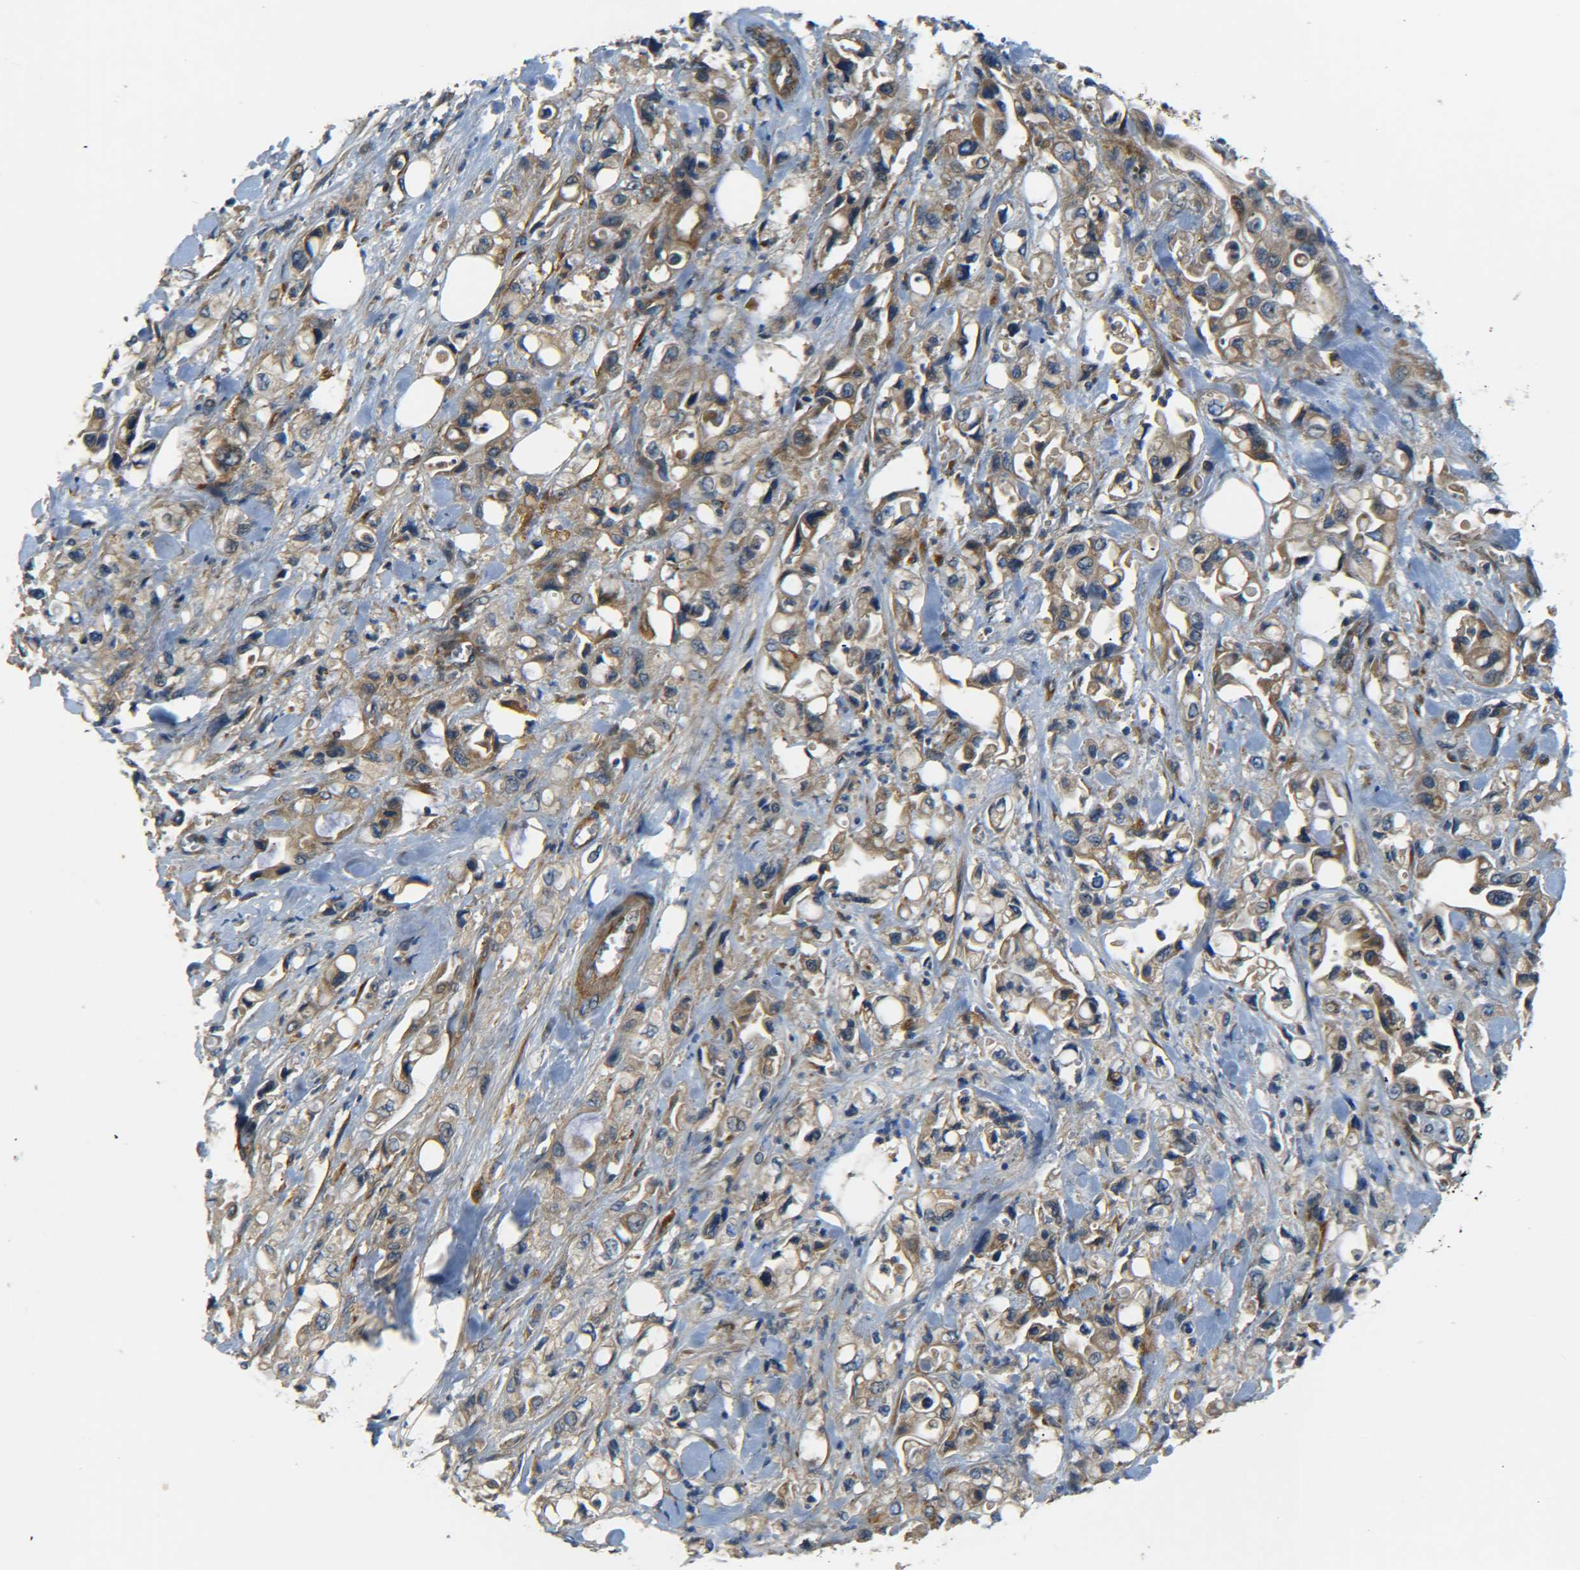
{"staining": {"intensity": "moderate", "quantity": ">75%", "location": "cytoplasmic/membranous"}, "tissue": "pancreatic cancer", "cell_type": "Tumor cells", "image_type": "cancer", "snomed": [{"axis": "morphology", "description": "Adenocarcinoma, NOS"}, {"axis": "topography", "description": "Pancreas"}], "caption": "Immunohistochemical staining of human pancreatic cancer displays medium levels of moderate cytoplasmic/membranous staining in approximately >75% of tumor cells.", "gene": "LRCH3", "patient": {"sex": "male", "age": 70}}